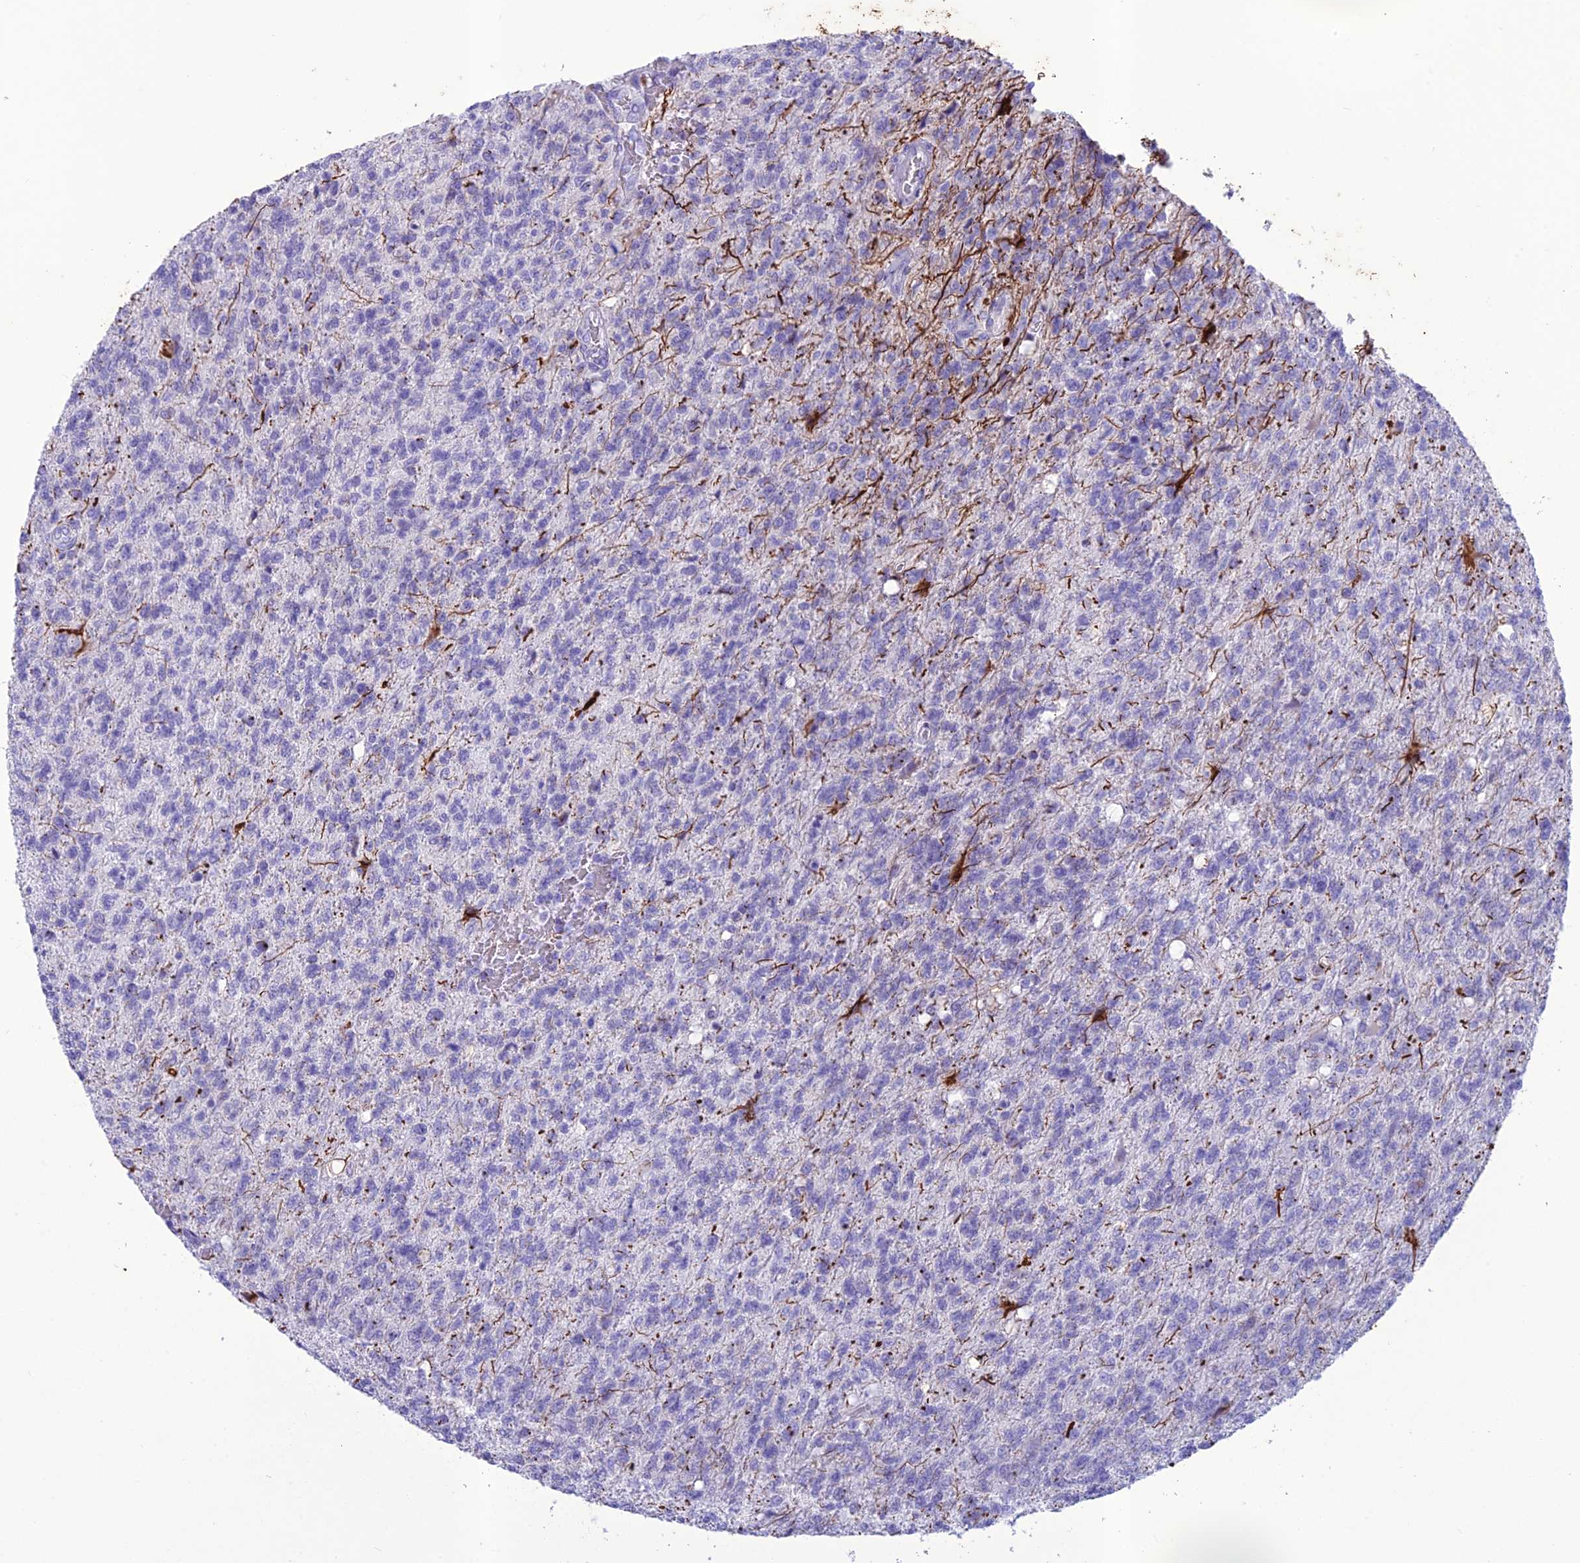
{"staining": {"intensity": "negative", "quantity": "none", "location": "none"}, "tissue": "glioma", "cell_type": "Tumor cells", "image_type": "cancer", "snomed": [{"axis": "morphology", "description": "Glioma, malignant, High grade"}, {"axis": "topography", "description": "Brain"}], "caption": "Immunohistochemistry of human malignant glioma (high-grade) displays no staining in tumor cells.", "gene": "IFT172", "patient": {"sex": "male", "age": 56}}